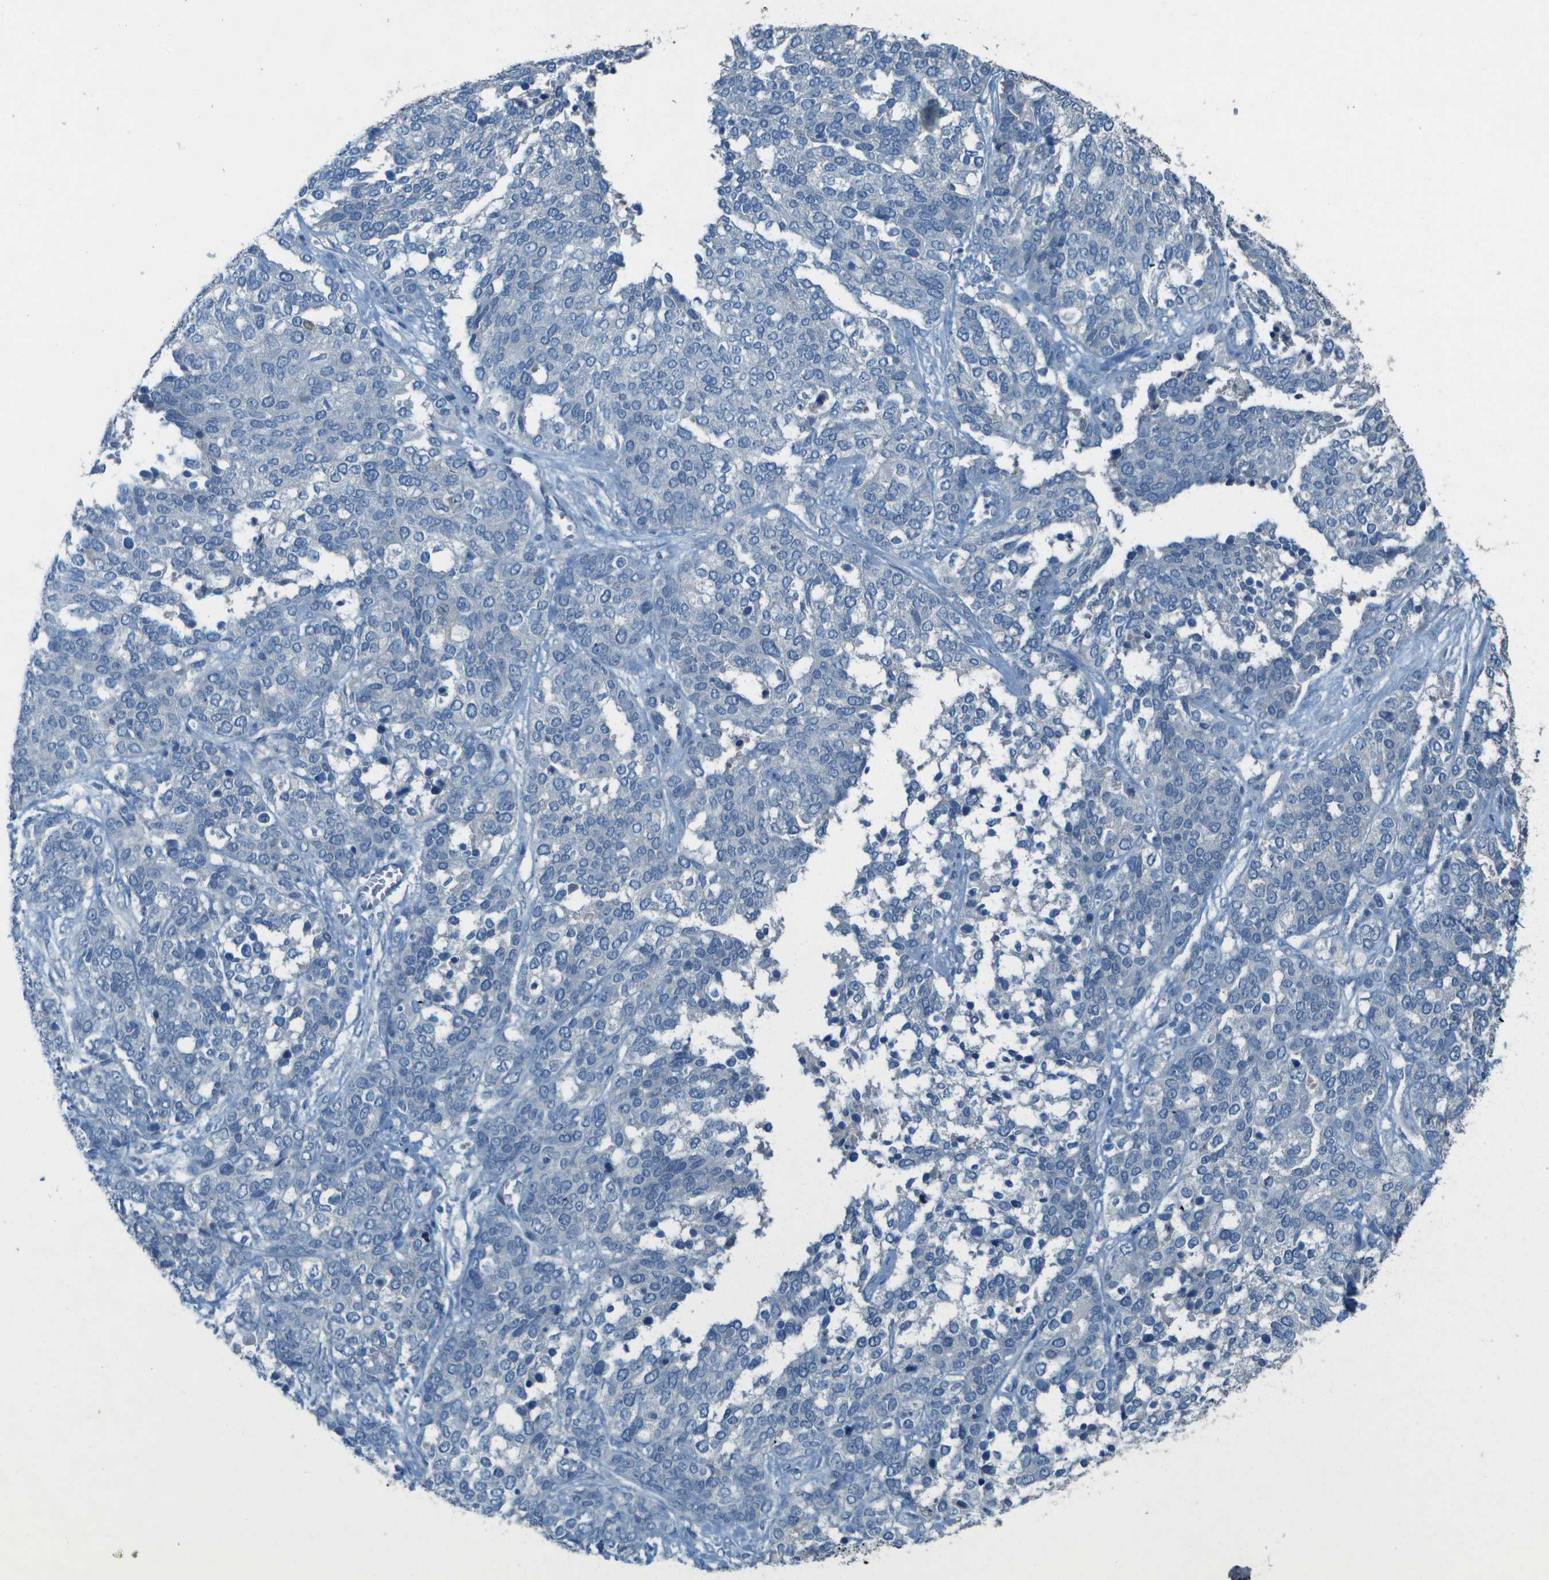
{"staining": {"intensity": "negative", "quantity": "none", "location": "none"}, "tissue": "ovarian cancer", "cell_type": "Tumor cells", "image_type": "cancer", "snomed": [{"axis": "morphology", "description": "Cystadenocarcinoma, serous, NOS"}, {"axis": "topography", "description": "Ovary"}], "caption": "Immunohistochemistry of human ovarian cancer demonstrates no positivity in tumor cells.", "gene": "LGI2", "patient": {"sex": "female", "age": 44}}